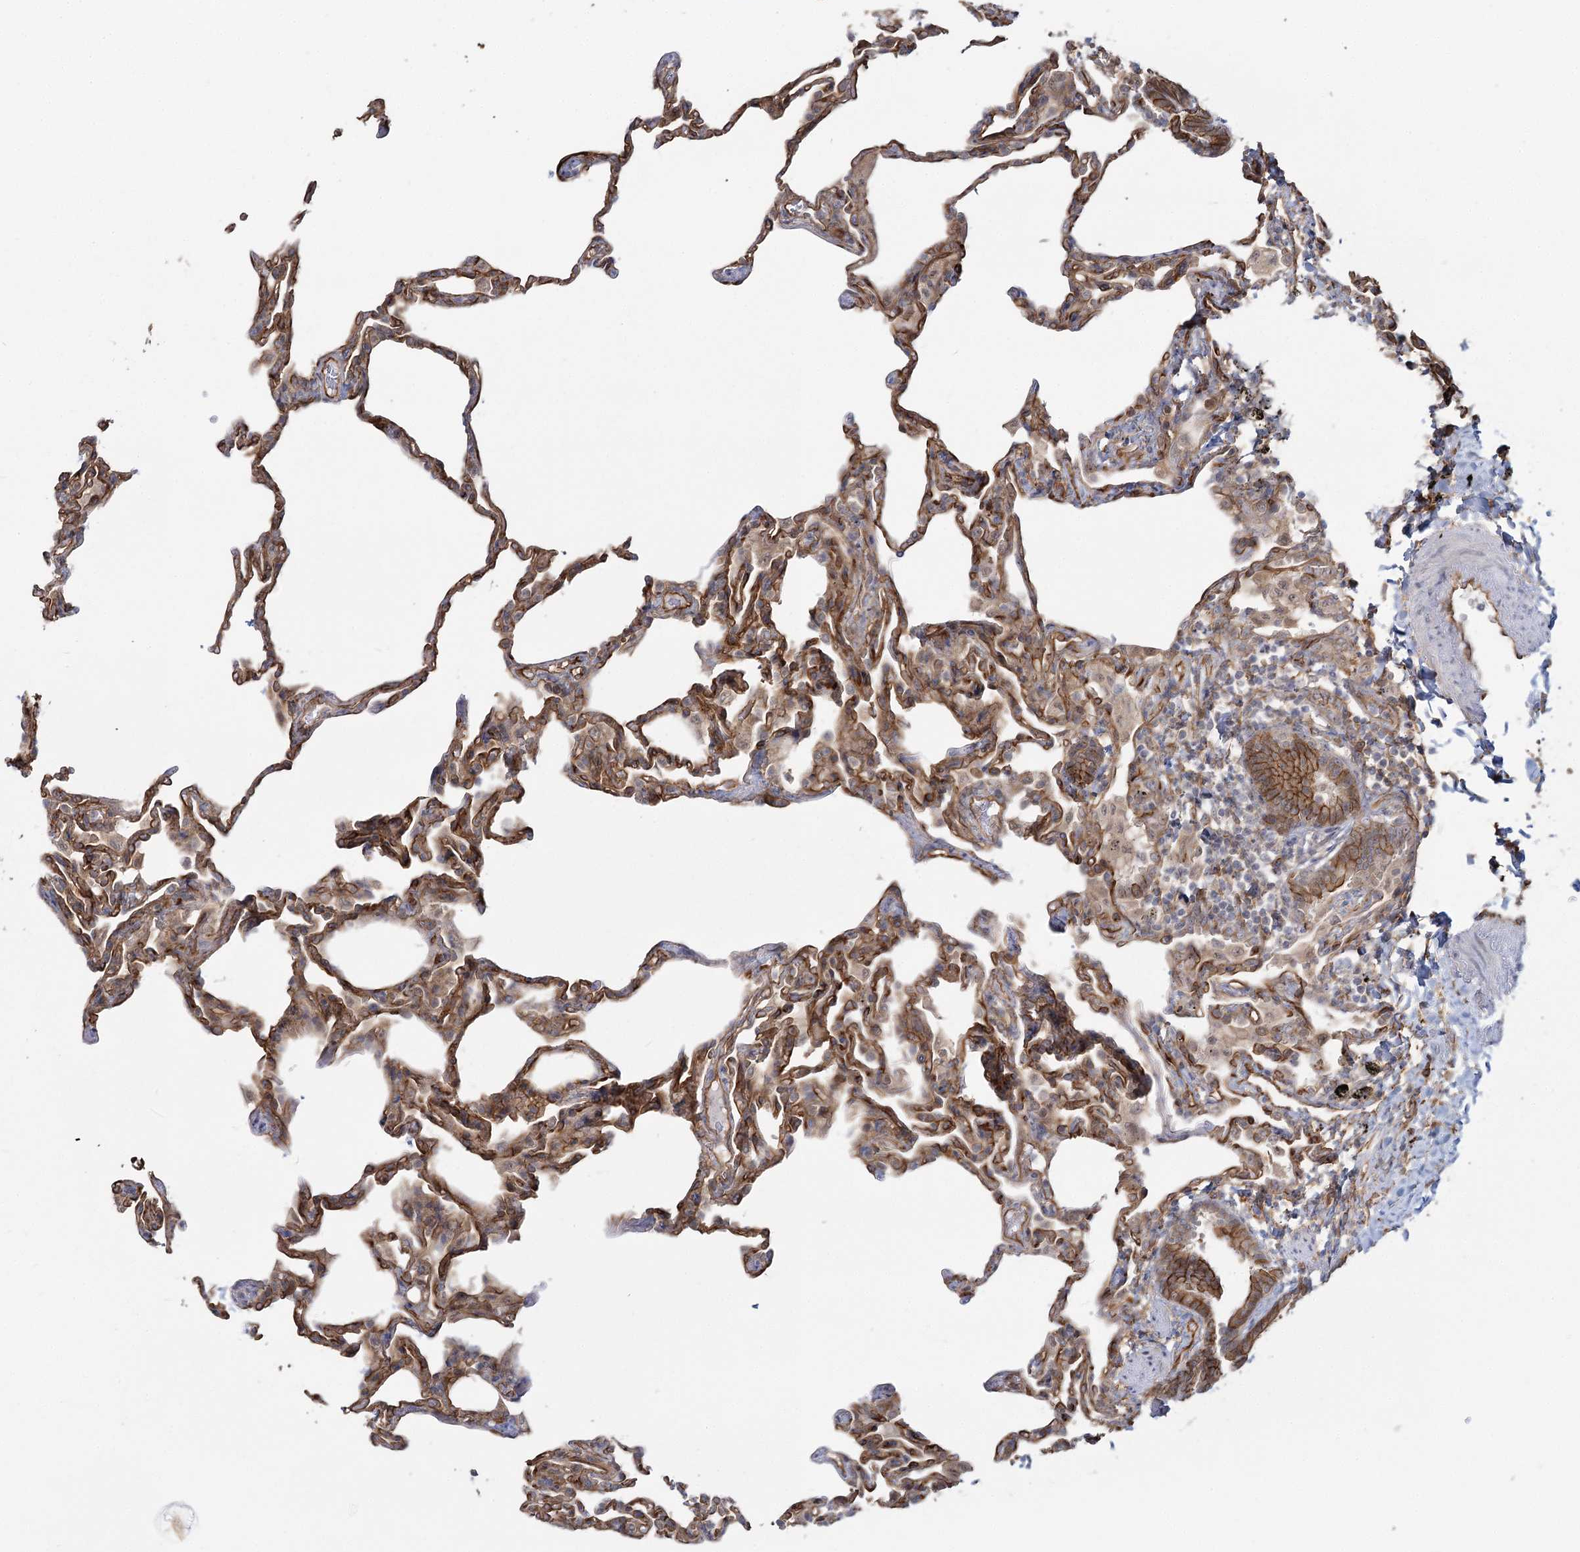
{"staining": {"intensity": "weak", "quantity": "25%-75%", "location": "cytoplasmic/membranous"}, "tissue": "lung", "cell_type": "Alveolar cells", "image_type": "normal", "snomed": [{"axis": "morphology", "description": "Normal tissue, NOS"}, {"axis": "topography", "description": "Lung"}], "caption": "Protein expression analysis of normal lung exhibits weak cytoplasmic/membranous expression in about 25%-75% of alveolar cells. (brown staining indicates protein expression, while blue staining denotes nuclei).", "gene": "RPP14", "patient": {"sex": "male", "age": 20}}